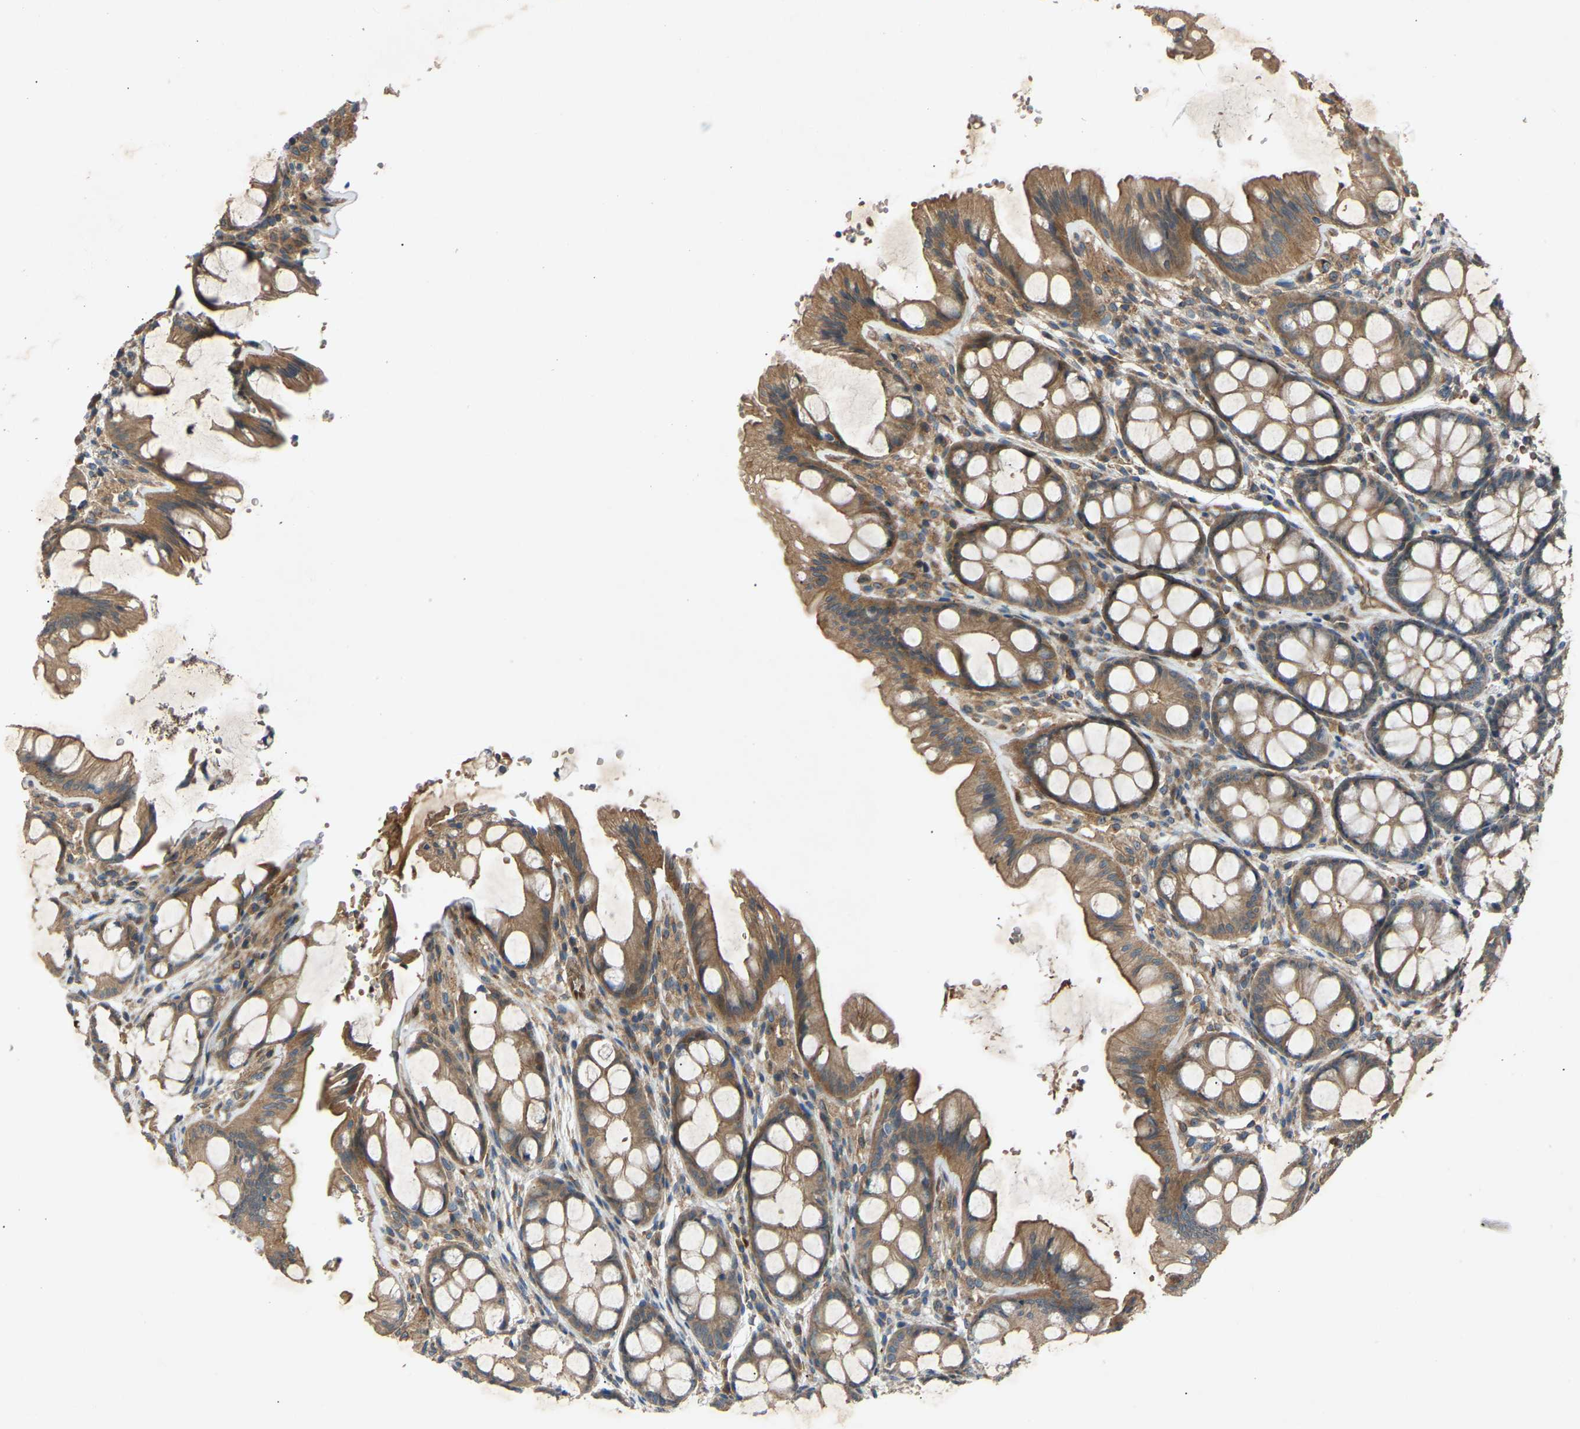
{"staining": {"intensity": "weak", "quantity": ">75%", "location": "cytoplasmic/membranous"}, "tissue": "colon", "cell_type": "Endothelial cells", "image_type": "normal", "snomed": [{"axis": "morphology", "description": "Normal tissue, NOS"}, {"axis": "topography", "description": "Colon"}], "caption": "About >75% of endothelial cells in normal human colon show weak cytoplasmic/membranous protein positivity as visualized by brown immunohistochemical staining.", "gene": "GAS2L1", "patient": {"sex": "male", "age": 47}}